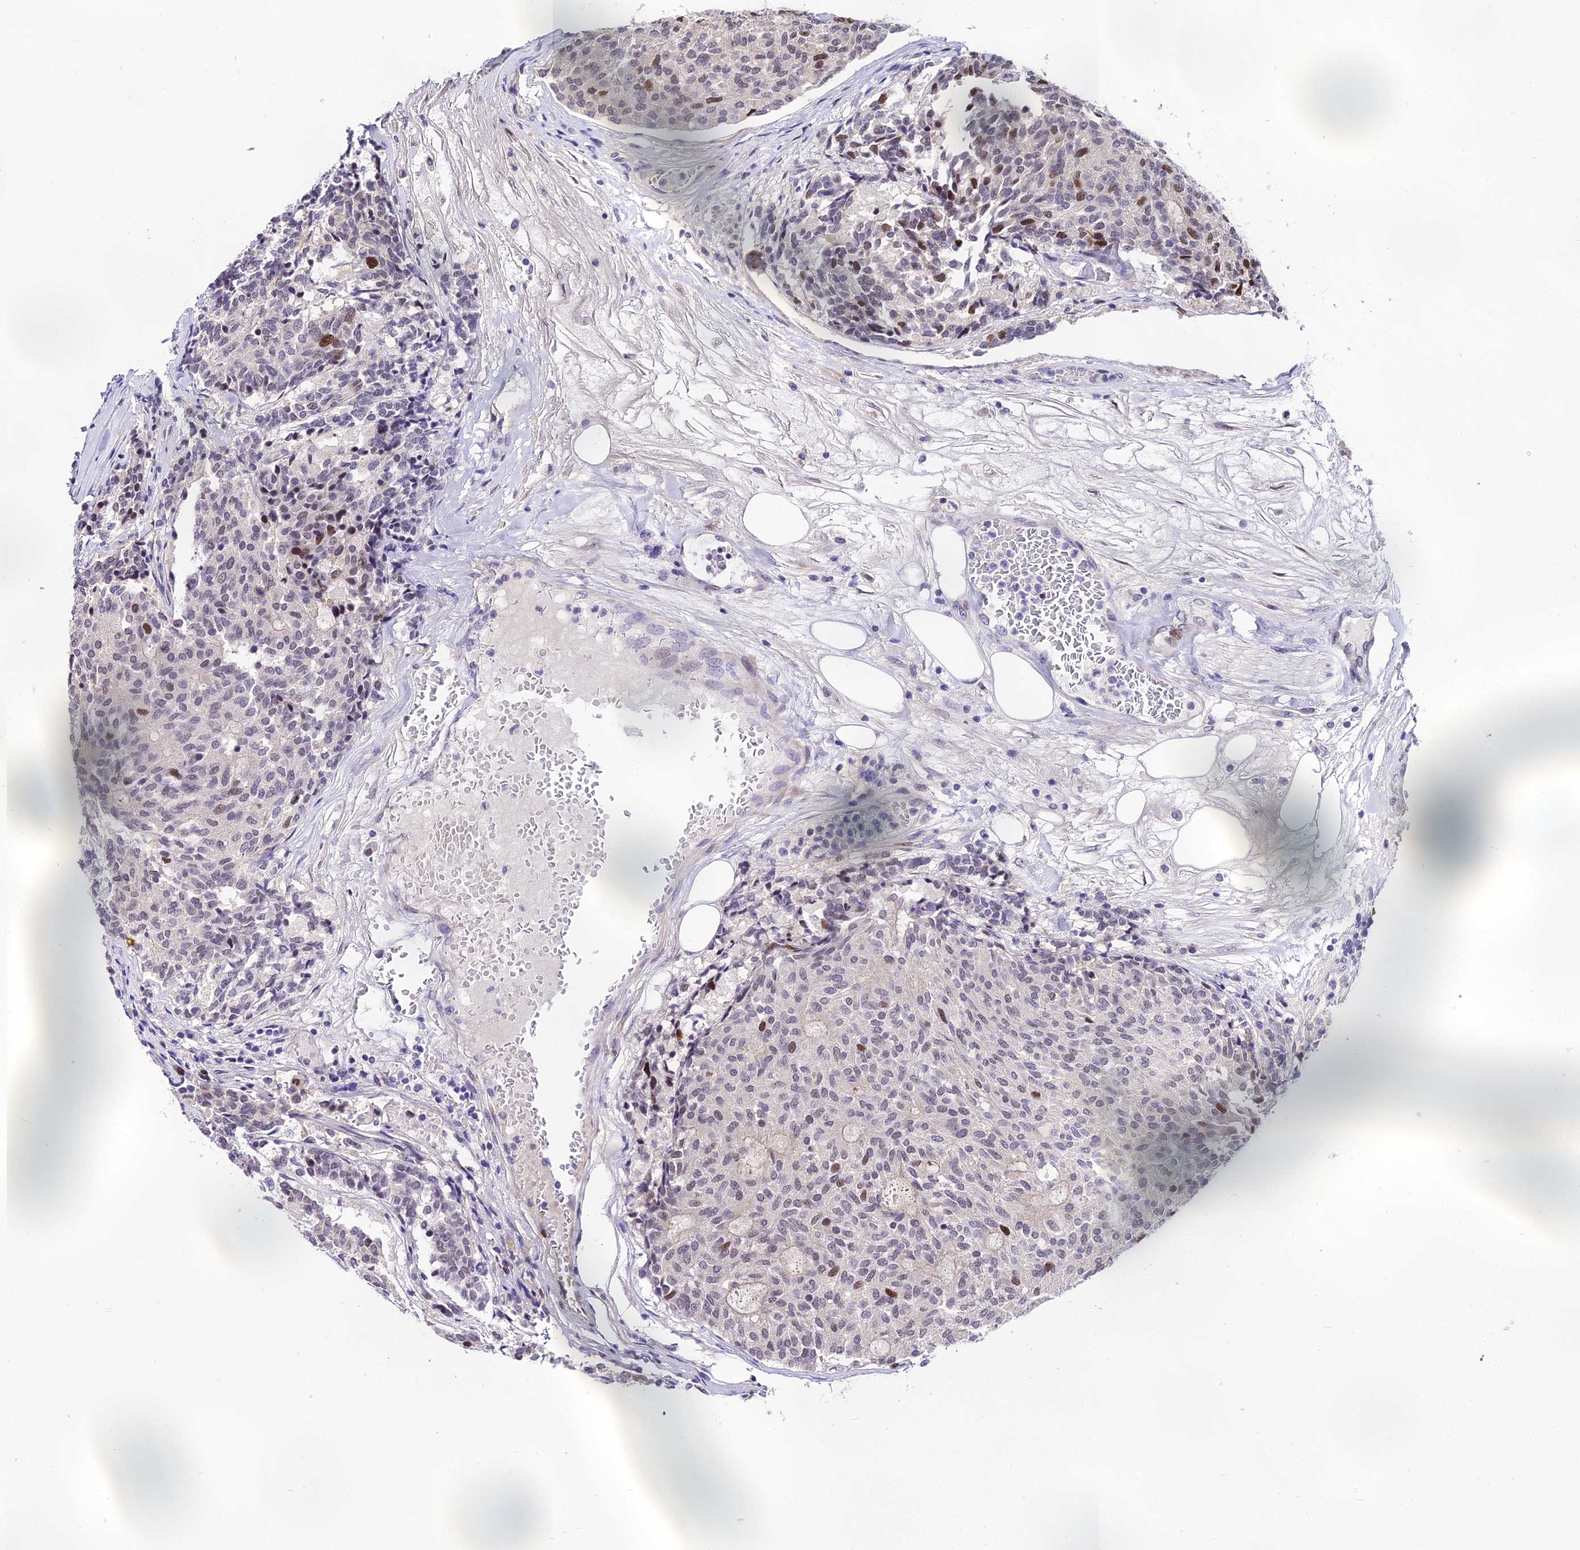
{"staining": {"intensity": "moderate", "quantity": "<25%", "location": "nuclear"}, "tissue": "carcinoid", "cell_type": "Tumor cells", "image_type": "cancer", "snomed": [{"axis": "morphology", "description": "Carcinoid, malignant, NOS"}, {"axis": "topography", "description": "Pancreas"}], "caption": "Immunohistochemistry (IHC) image of neoplastic tissue: human carcinoid stained using IHC exhibits low levels of moderate protein expression localized specifically in the nuclear of tumor cells, appearing as a nuclear brown color.", "gene": "TRIML2", "patient": {"sex": "female", "age": 54}}